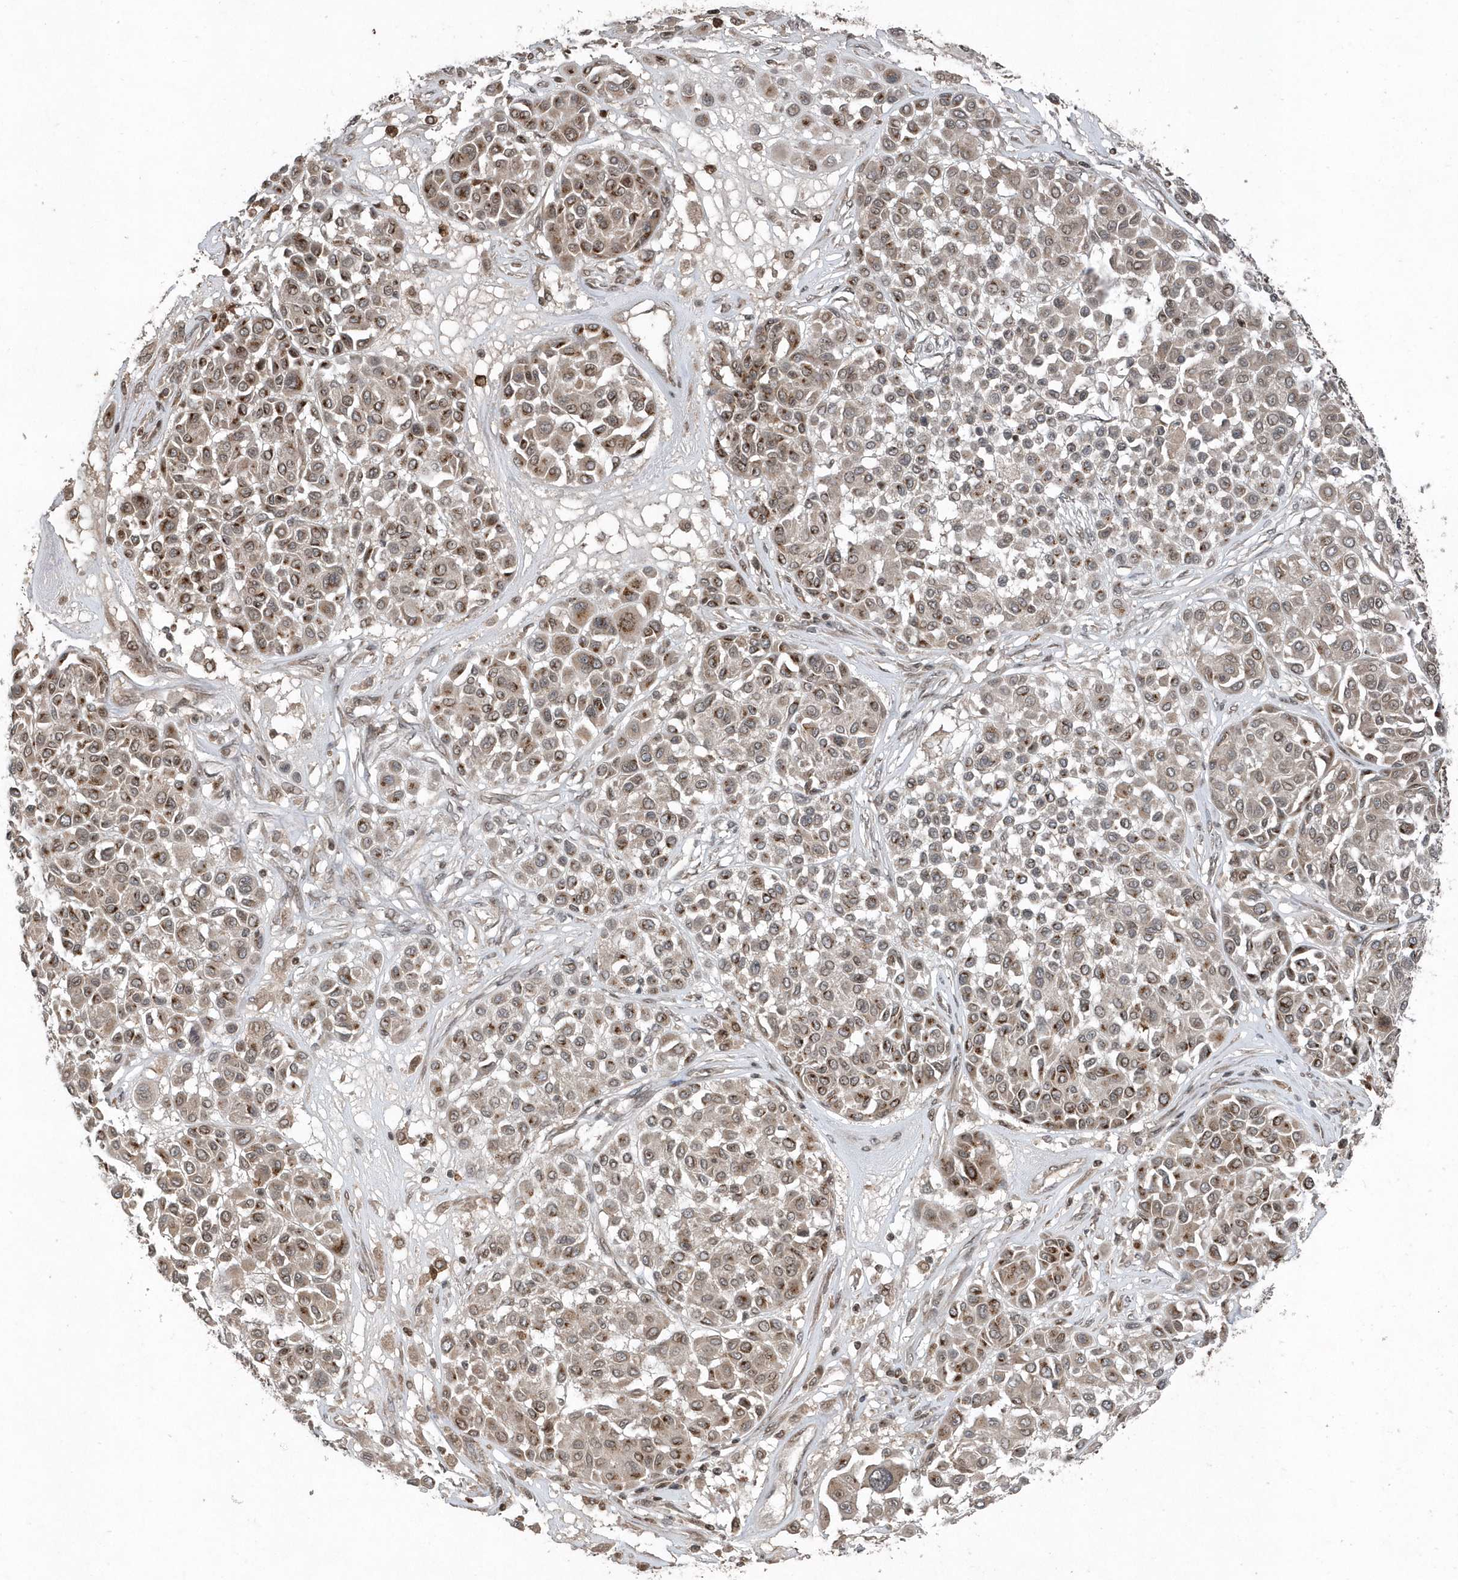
{"staining": {"intensity": "moderate", "quantity": ">75%", "location": "cytoplasmic/membranous"}, "tissue": "melanoma", "cell_type": "Tumor cells", "image_type": "cancer", "snomed": [{"axis": "morphology", "description": "Malignant melanoma, Metastatic site"}, {"axis": "topography", "description": "Soft tissue"}], "caption": "This photomicrograph exhibits malignant melanoma (metastatic site) stained with immunohistochemistry to label a protein in brown. The cytoplasmic/membranous of tumor cells show moderate positivity for the protein. Nuclei are counter-stained blue.", "gene": "EIF2B1", "patient": {"sex": "male", "age": 41}}